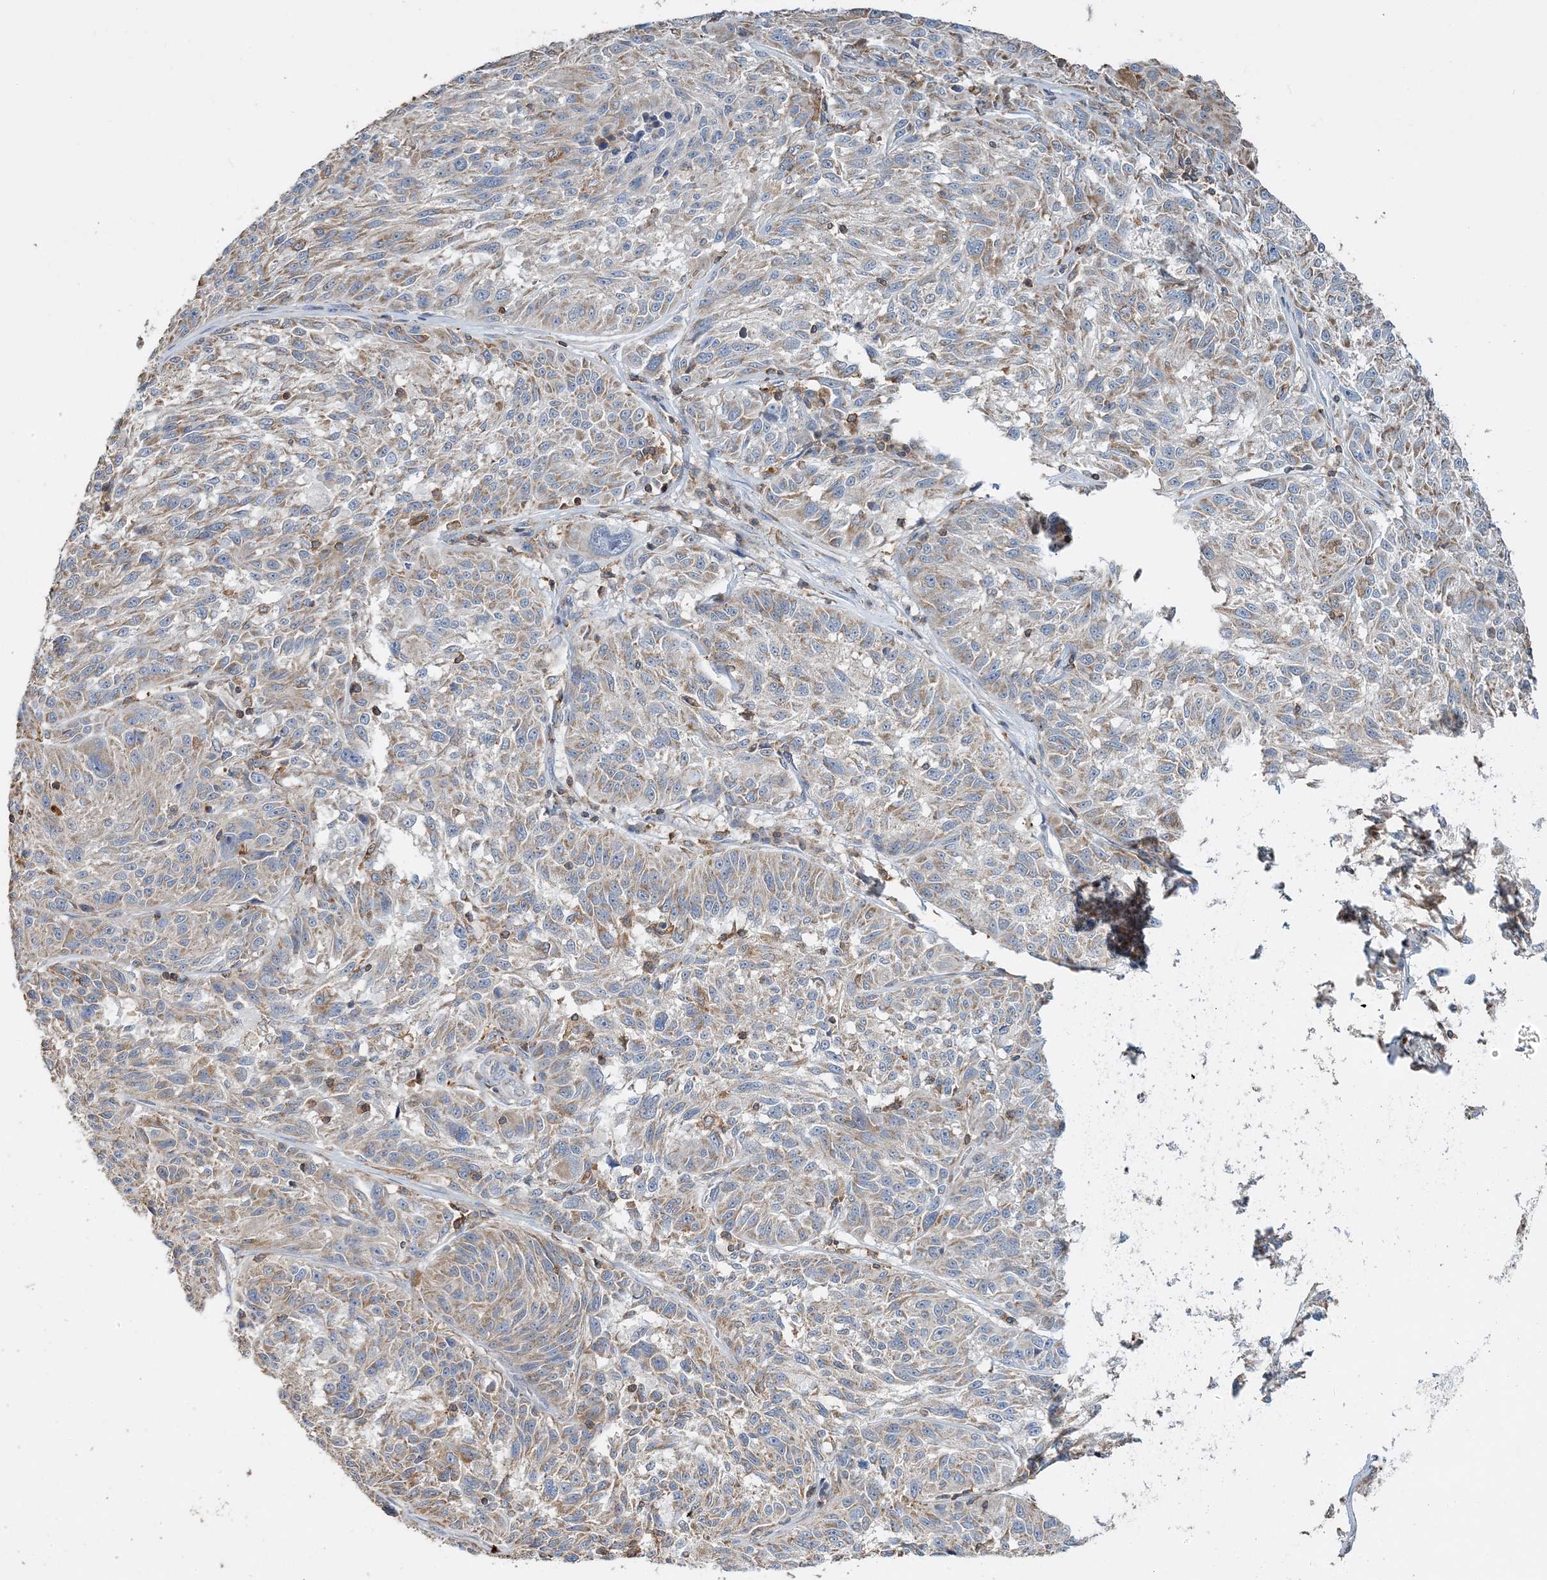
{"staining": {"intensity": "weak", "quantity": "25%-75%", "location": "cytoplasmic/membranous"}, "tissue": "melanoma", "cell_type": "Tumor cells", "image_type": "cancer", "snomed": [{"axis": "morphology", "description": "Malignant melanoma, NOS"}, {"axis": "topography", "description": "Skin"}], "caption": "A micrograph showing weak cytoplasmic/membranous expression in about 25%-75% of tumor cells in malignant melanoma, as visualized by brown immunohistochemical staining.", "gene": "TMLHE", "patient": {"sex": "male", "age": 53}}